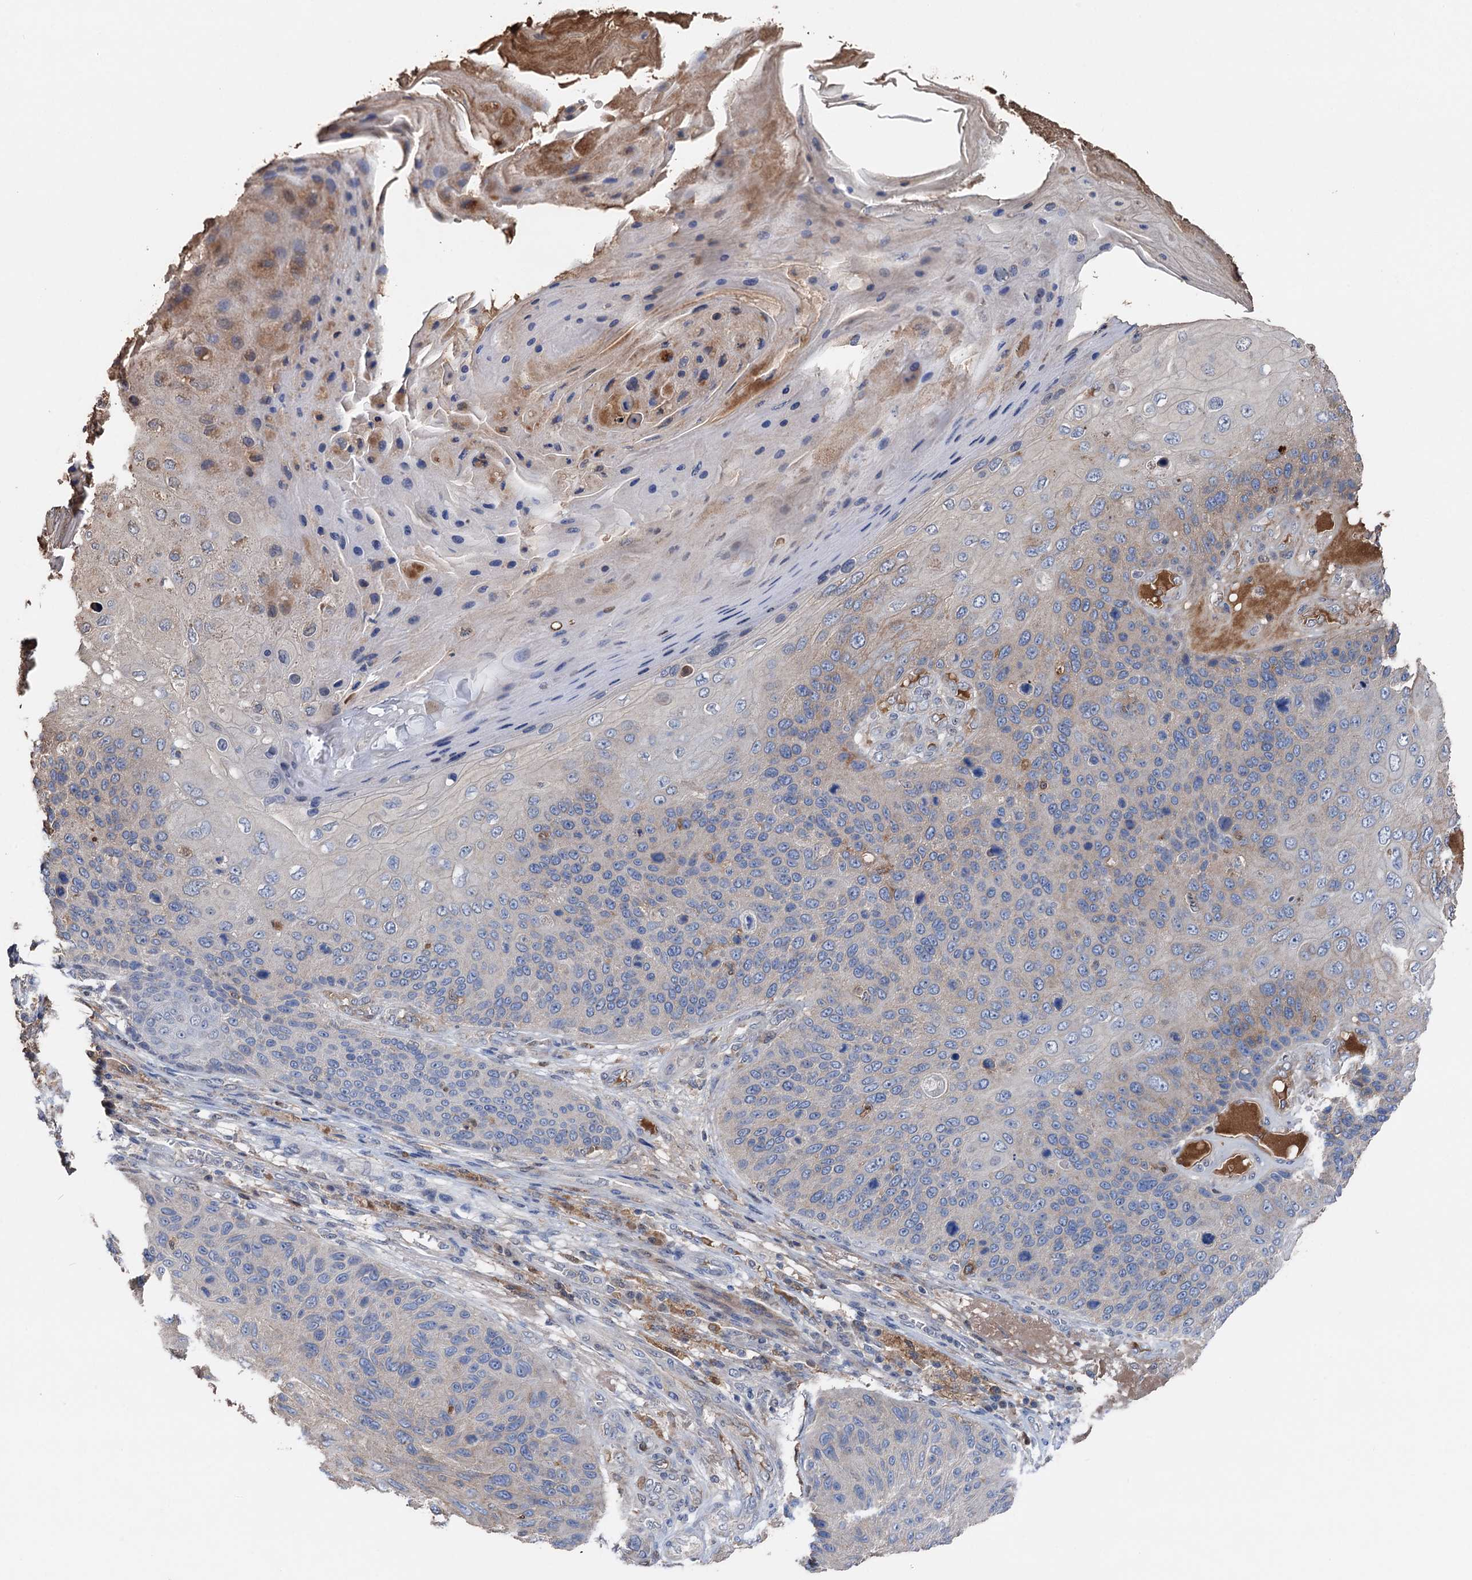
{"staining": {"intensity": "moderate", "quantity": "<25%", "location": "cytoplasmic/membranous"}, "tissue": "skin cancer", "cell_type": "Tumor cells", "image_type": "cancer", "snomed": [{"axis": "morphology", "description": "Squamous cell carcinoma, NOS"}, {"axis": "topography", "description": "Skin"}], "caption": "This is a photomicrograph of IHC staining of squamous cell carcinoma (skin), which shows moderate positivity in the cytoplasmic/membranous of tumor cells.", "gene": "ARL13A", "patient": {"sex": "female", "age": 88}}